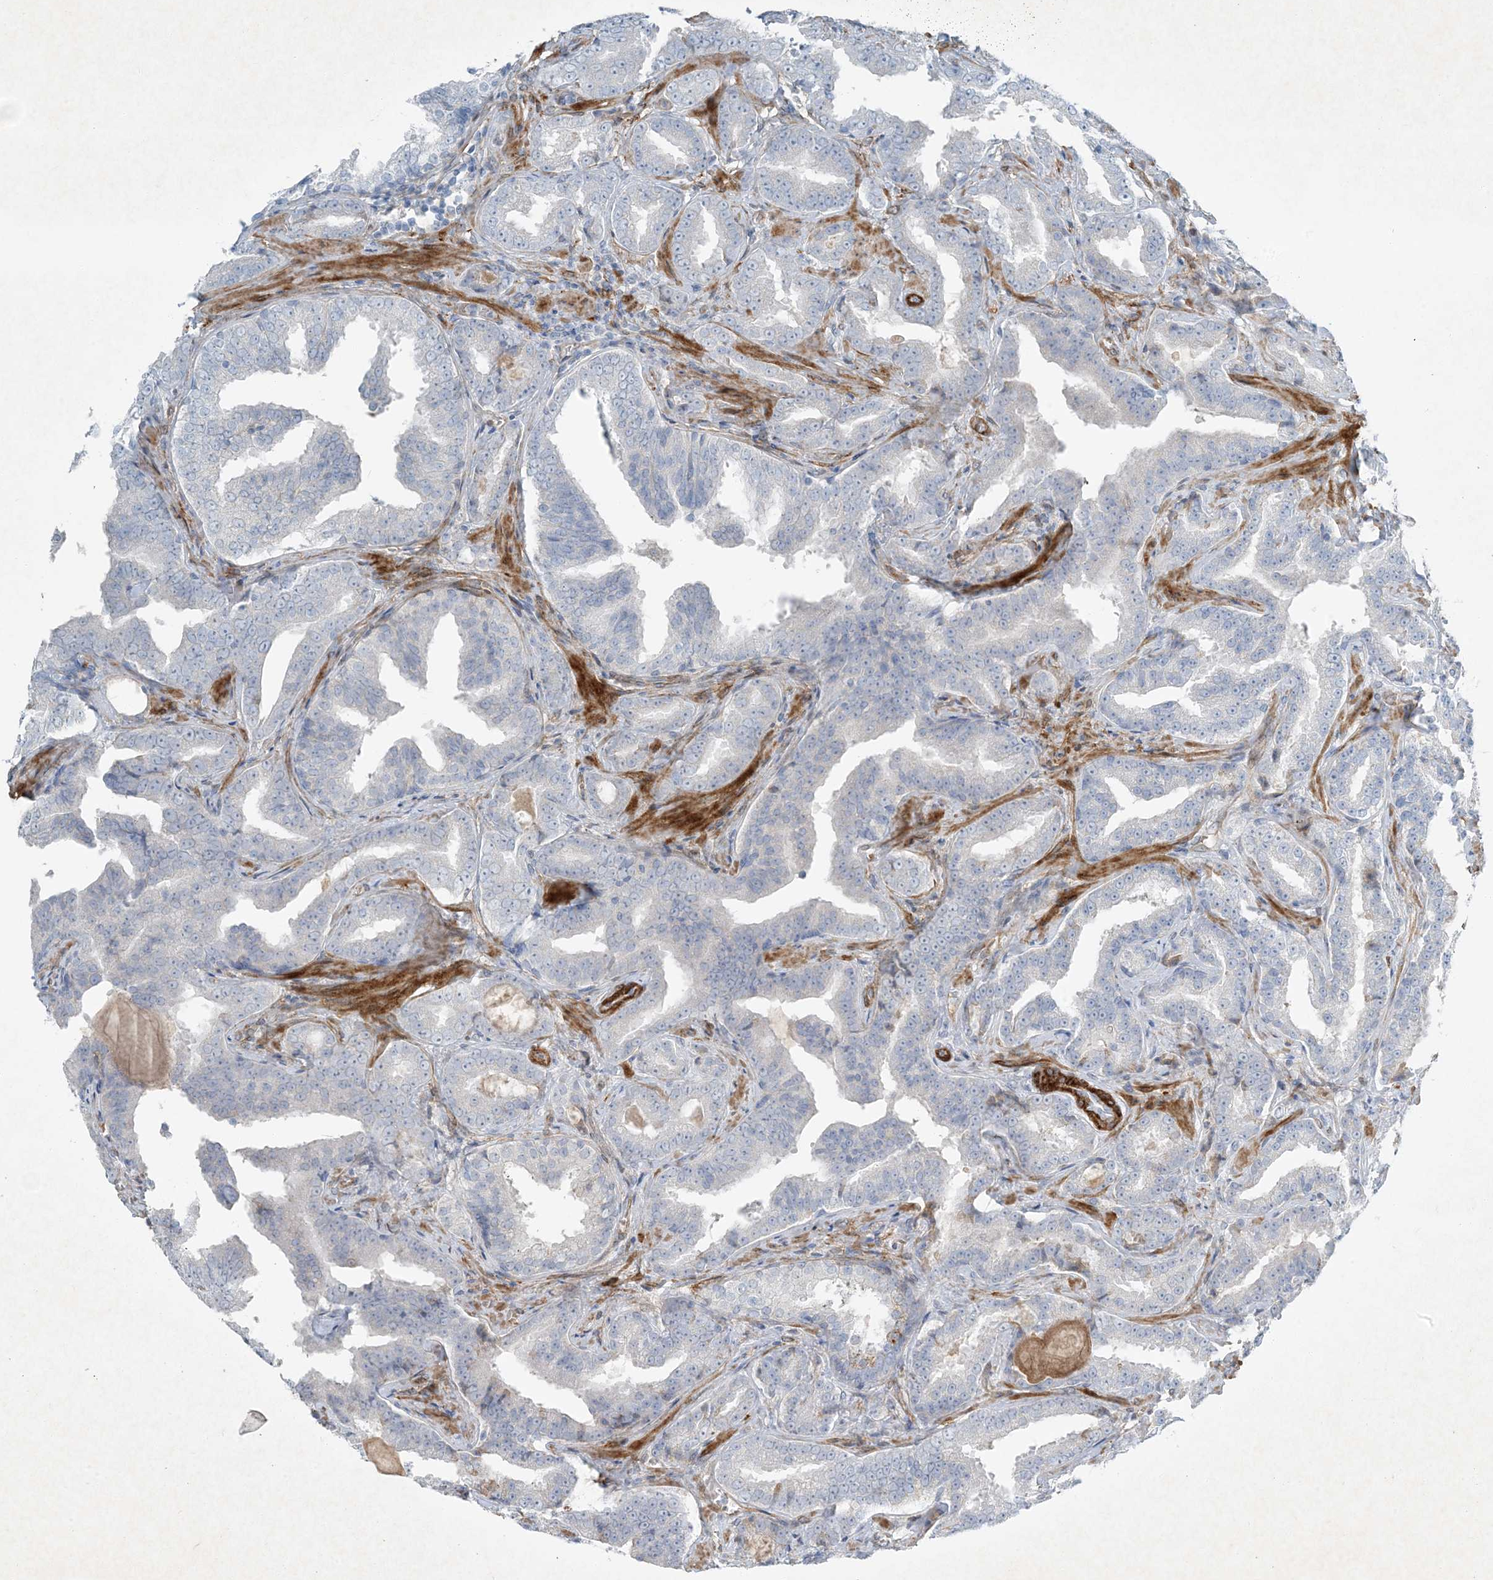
{"staining": {"intensity": "negative", "quantity": "none", "location": "none"}, "tissue": "prostate cancer", "cell_type": "Tumor cells", "image_type": "cancer", "snomed": [{"axis": "morphology", "description": "Adenocarcinoma, Low grade"}, {"axis": "topography", "description": "Prostate"}], "caption": "Immunohistochemistry image of neoplastic tissue: low-grade adenocarcinoma (prostate) stained with DAB (3,3'-diaminobenzidine) displays no significant protein expression in tumor cells.", "gene": "PGM5", "patient": {"sex": "male", "age": 60}}